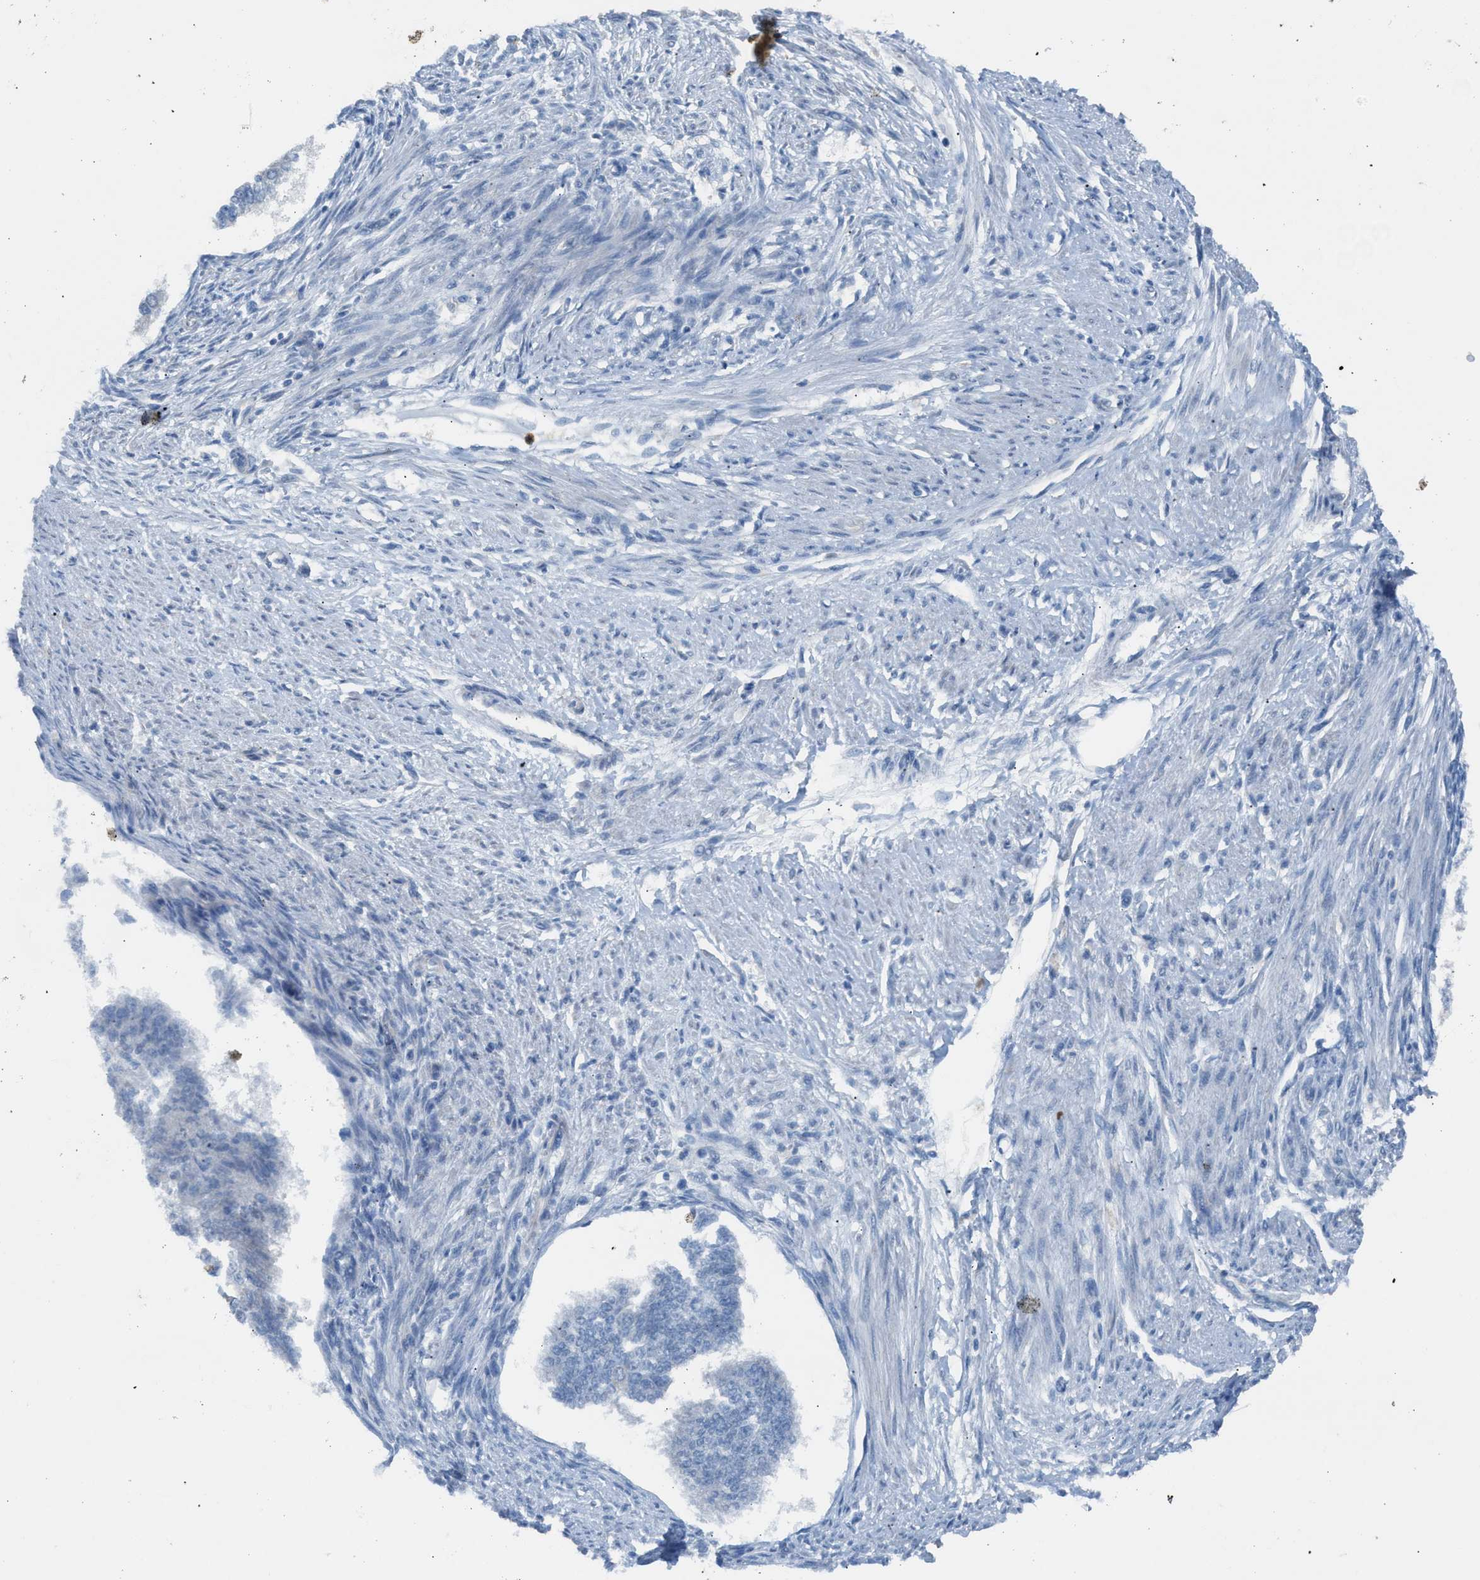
{"staining": {"intensity": "negative", "quantity": "none", "location": "none"}, "tissue": "endometrial cancer", "cell_type": "Tumor cells", "image_type": "cancer", "snomed": [{"axis": "morphology", "description": "Adenocarcinoma, NOS"}, {"axis": "topography", "description": "Endometrium"}], "caption": "The micrograph reveals no significant staining in tumor cells of endometrial cancer. (Brightfield microscopy of DAB (3,3'-diaminobenzidine) immunohistochemistry (IHC) at high magnification).", "gene": "CFAP77", "patient": {"sex": "female", "age": 32}}